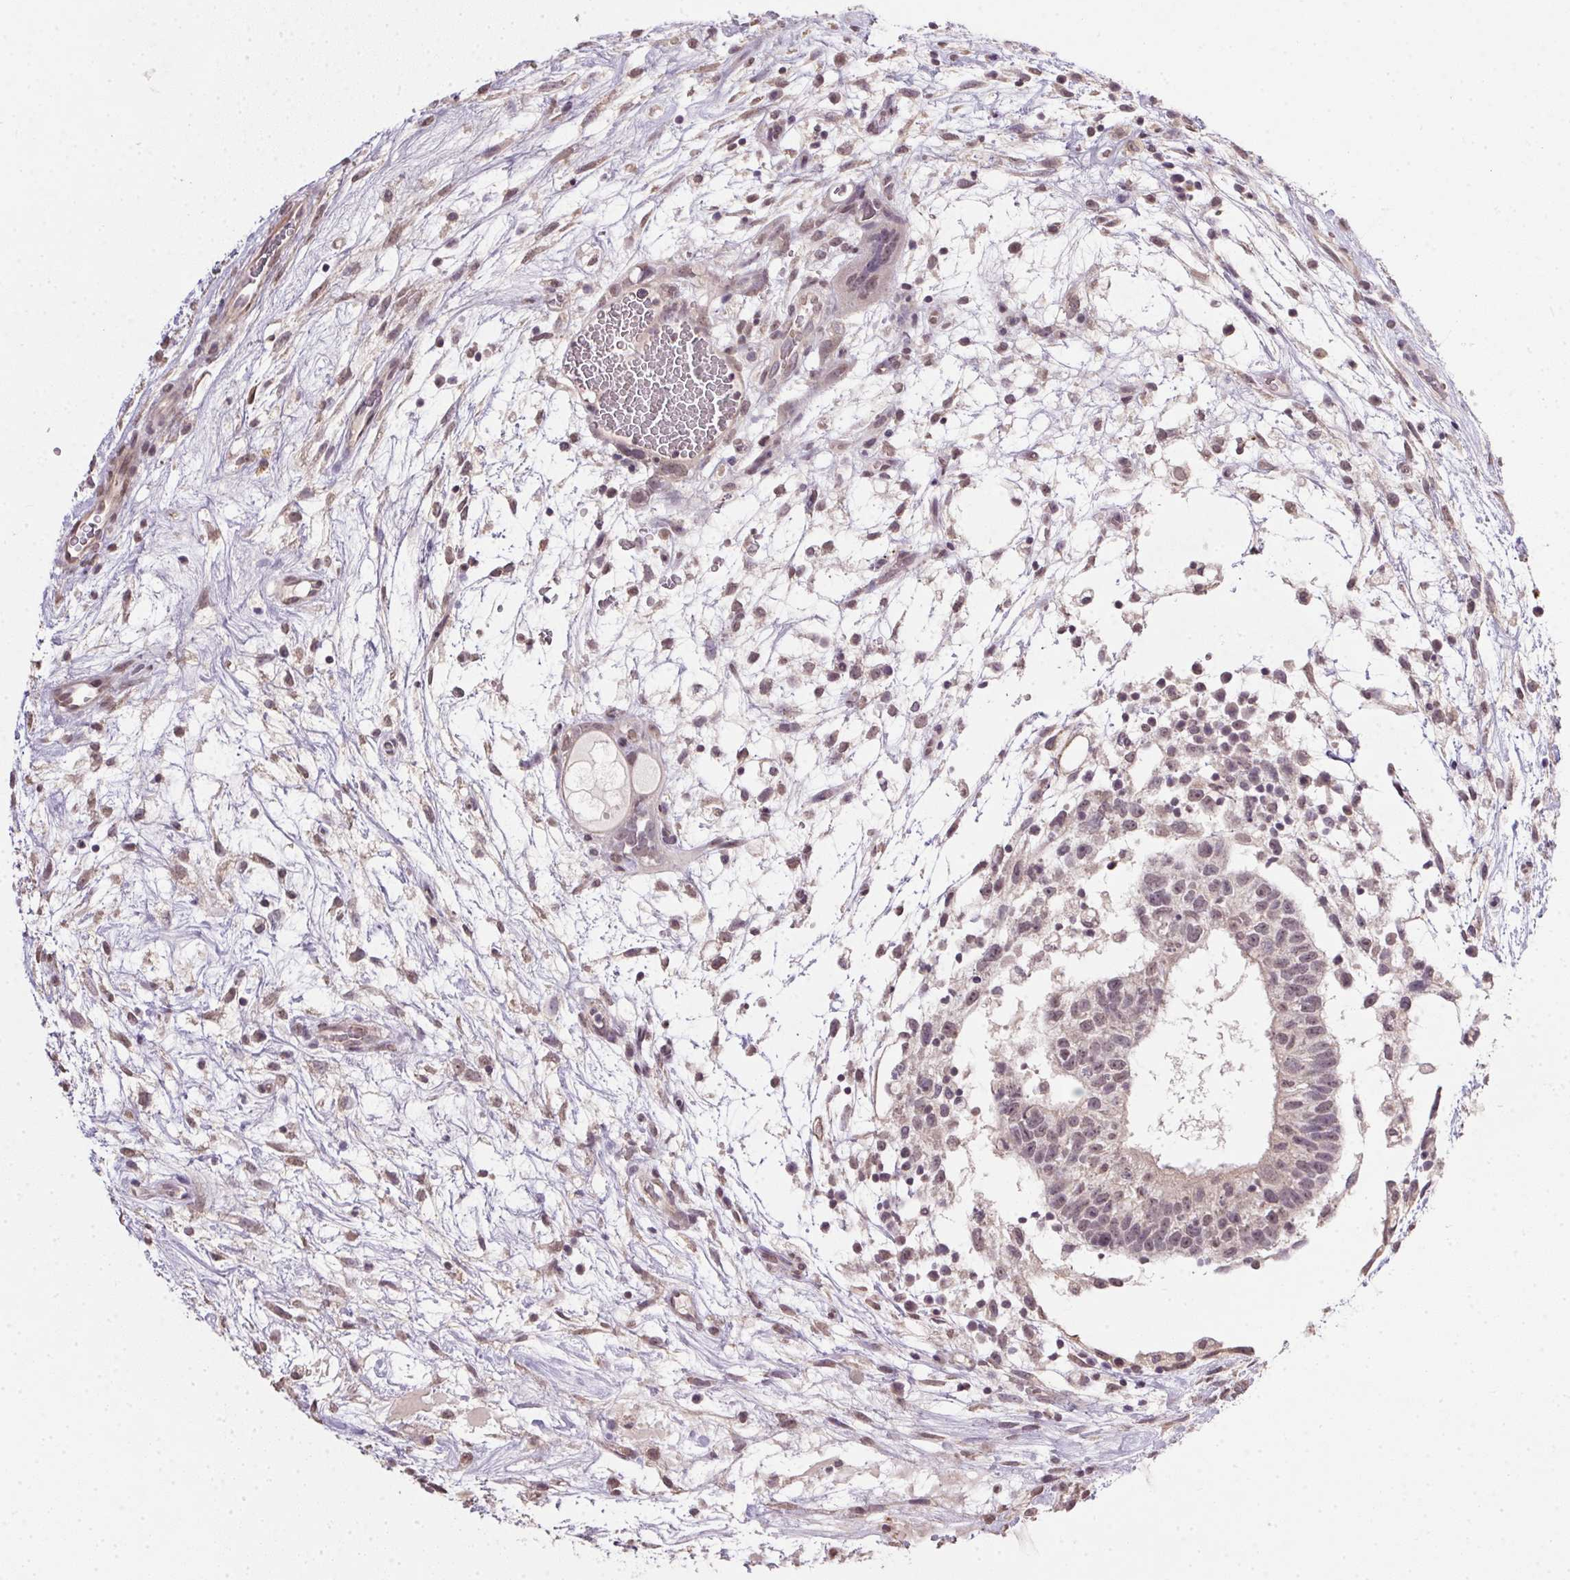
{"staining": {"intensity": "weak", "quantity": "25%-75%", "location": "nuclear"}, "tissue": "testis cancer", "cell_type": "Tumor cells", "image_type": "cancer", "snomed": [{"axis": "morphology", "description": "Normal tissue, NOS"}, {"axis": "morphology", "description": "Carcinoma, Embryonal, NOS"}, {"axis": "topography", "description": "Testis"}], "caption": "Weak nuclear protein staining is seen in approximately 25%-75% of tumor cells in testis embryonal carcinoma.", "gene": "PPP4R4", "patient": {"sex": "male", "age": 32}}